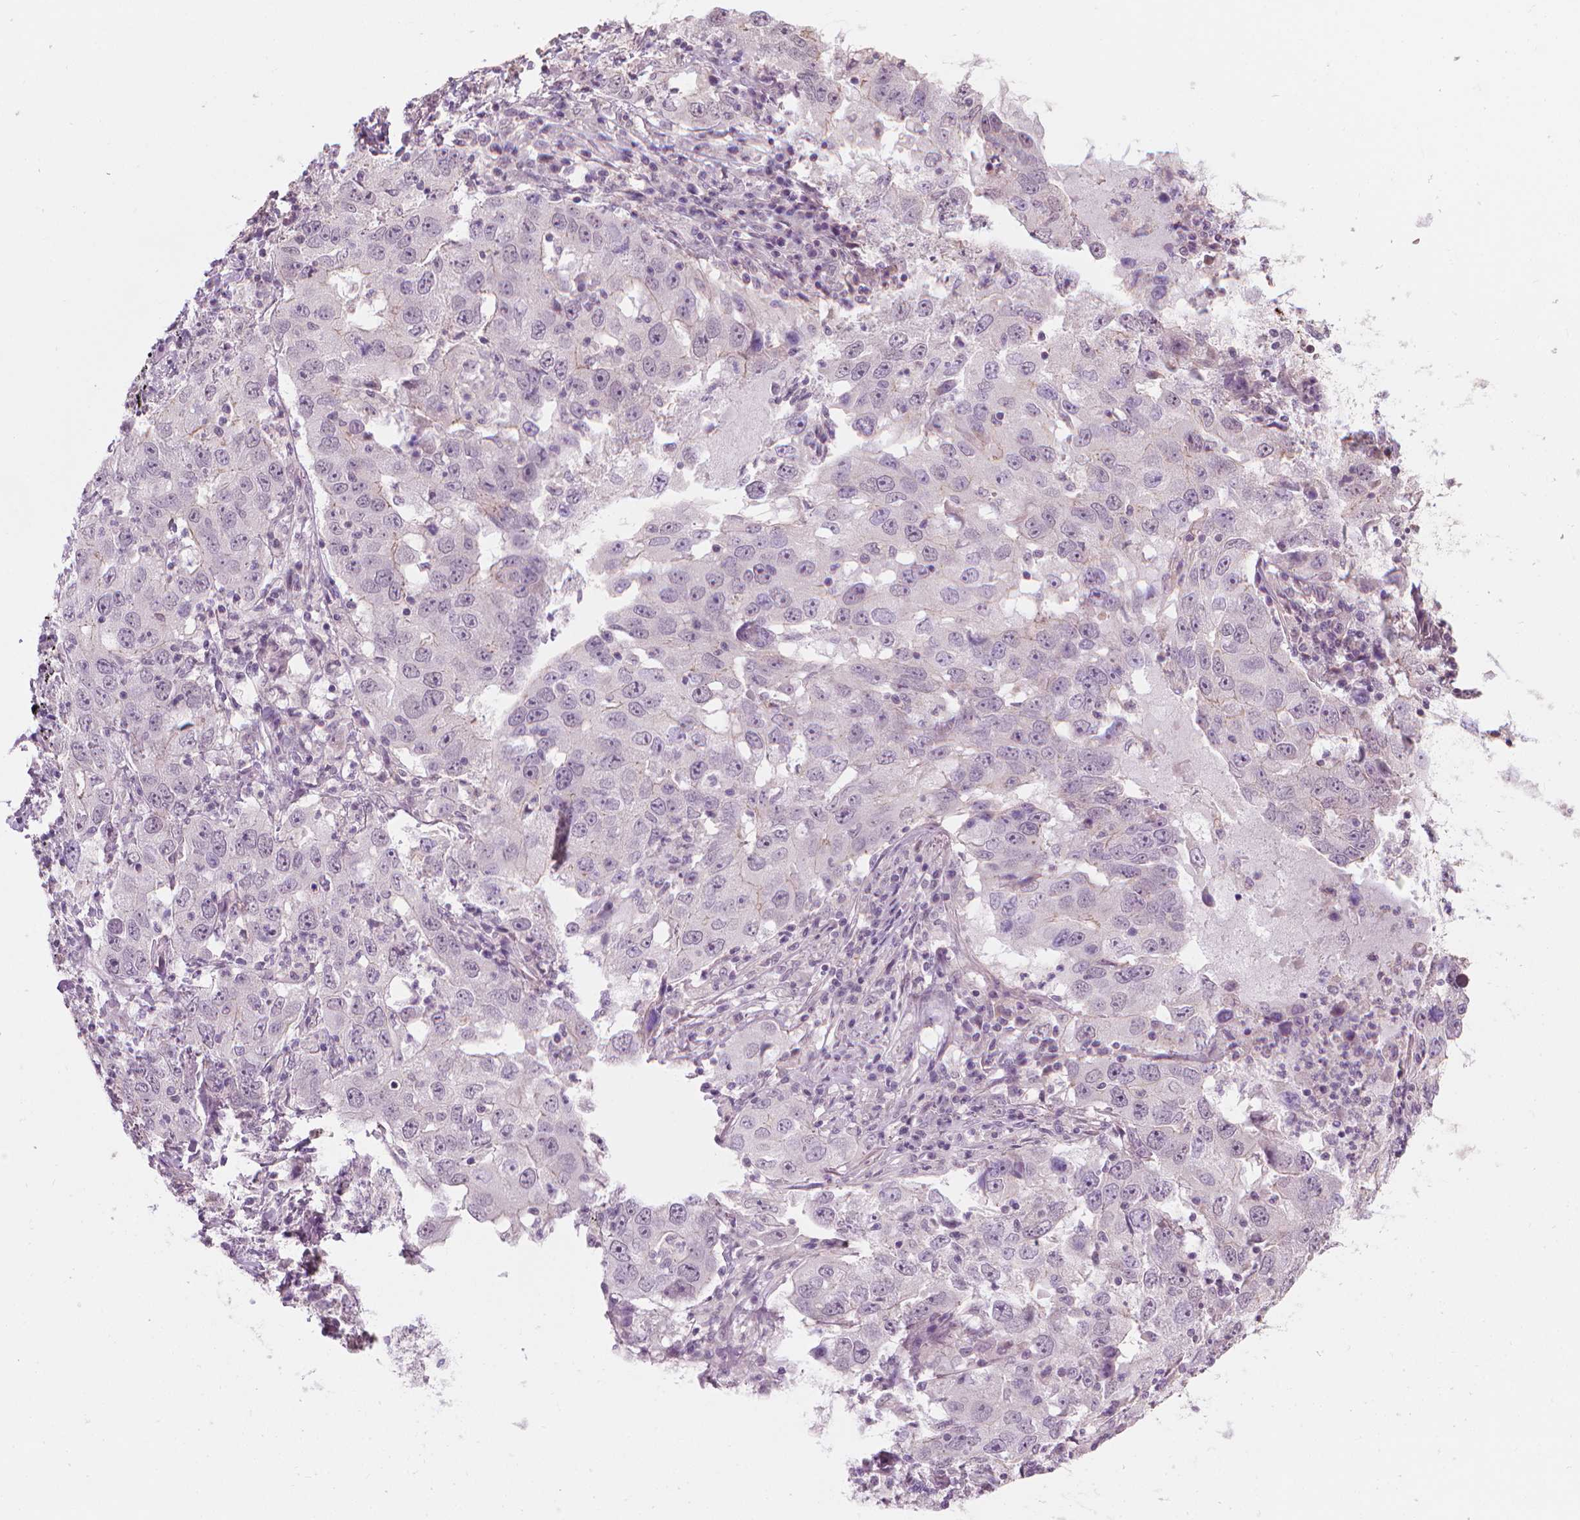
{"staining": {"intensity": "negative", "quantity": "none", "location": "none"}, "tissue": "lung cancer", "cell_type": "Tumor cells", "image_type": "cancer", "snomed": [{"axis": "morphology", "description": "Adenocarcinoma, NOS"}, {"axis": "topography", "description": "Lung"}], "caption": "A high-resolution image shows immunohistochemistry (IHC) staining of adenocarcinoma (lung), which demonstrates no significant expression in tumor cells.", "gene": "SAXO2", "patient": {"sex": "male", "age": 73}}